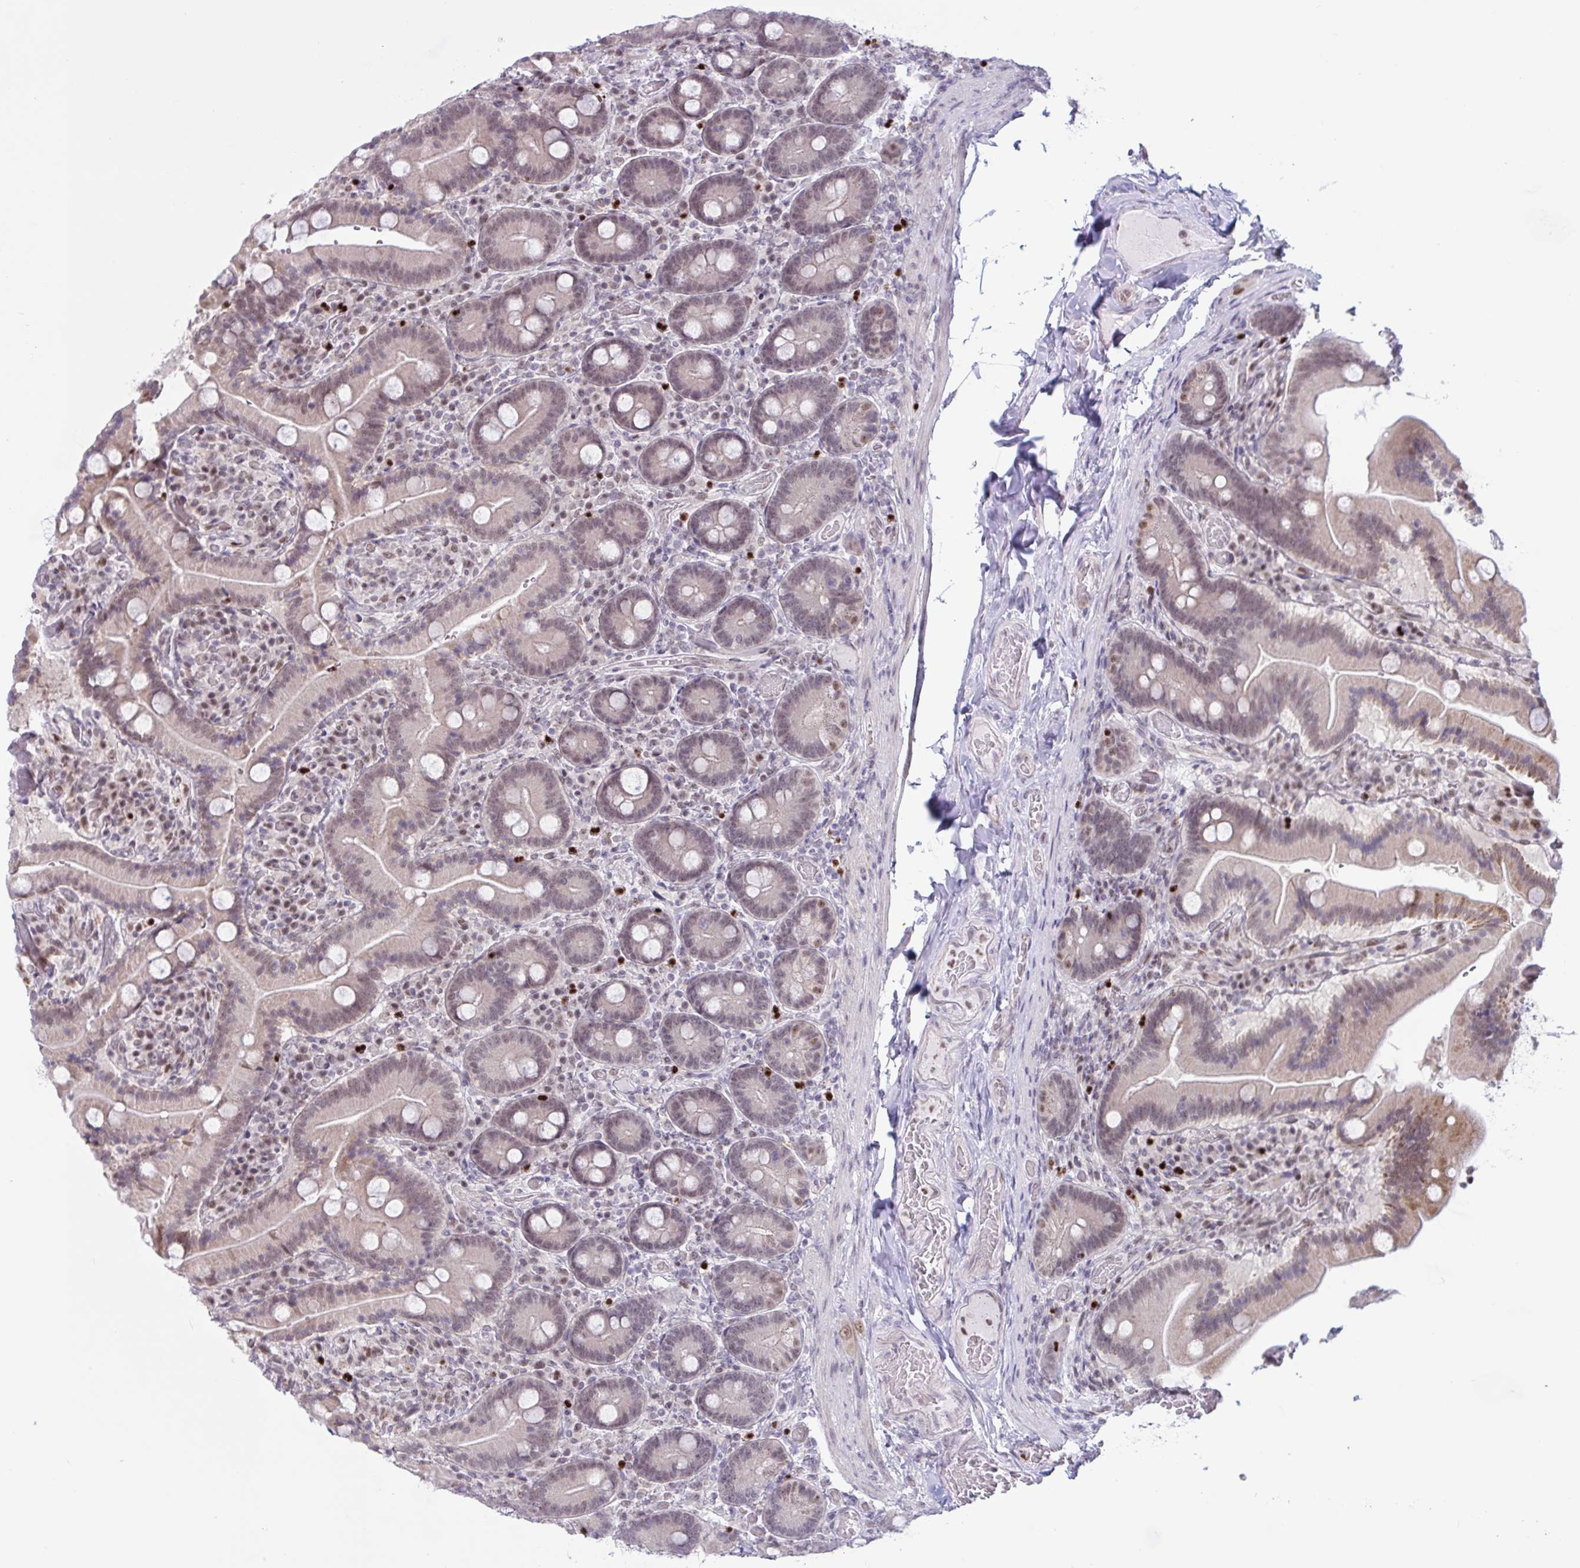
{"staining": {"intensity": "moderate", "quantity": "25%-75%", "location": "cytoplasmic/membranous,nuclear"}, "tissue": "duodenum", "cell_type": "Glandular cells", "image_type": "normal", "snomed": [{"axis": "morphology", "description": "Normal tissue, NOS"}, {"axis": "topography", "description": "Duodenum"}], "caption": "A micrograph of duodenum stained for a protein demonstrates moderate cytoplasmic/membranous,nuclear brown staining in glandular cells. The staining is performed using DAB (3,3'-diaminobenzidine) brown chromogen to label protein expression. The nuclei are counter-stained blue using hematoxylin.", "gene": "PRMT6", "patient": {"sex": "female", "age": 62}}